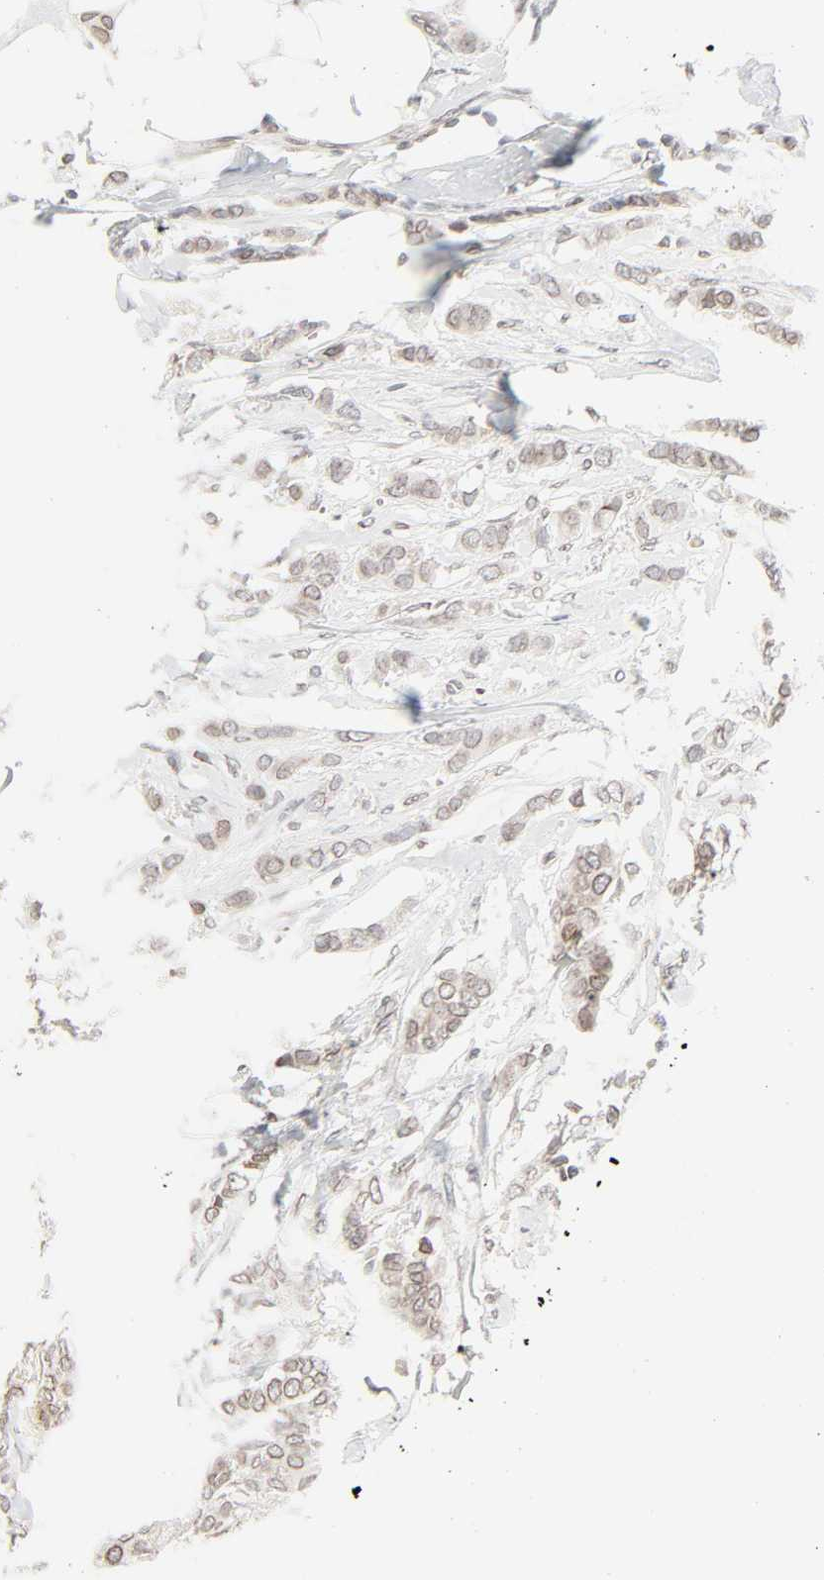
{"staining": {"intensity": "weak", "quantity": ">75%", "location": "cytoplasmic/membranous,nuclear"}, "tissue": "breast cancer", "cell_type": "Tumor cells", "image_type": "cancer", "snomed": [{"axis": "morphology", "description": "Lobular carcinoma"}, {"axis": "topography", "description": "Breast"}], "caption": "This image shows immunohistochemistry staining of lobular carcinoma (breast), with low weak cytoplasmic/membranous and nuclear expression in approximately >75% of tumor cells.", "gene": "MAD1L1", "patient": {"sex": "female", "age": 55}}